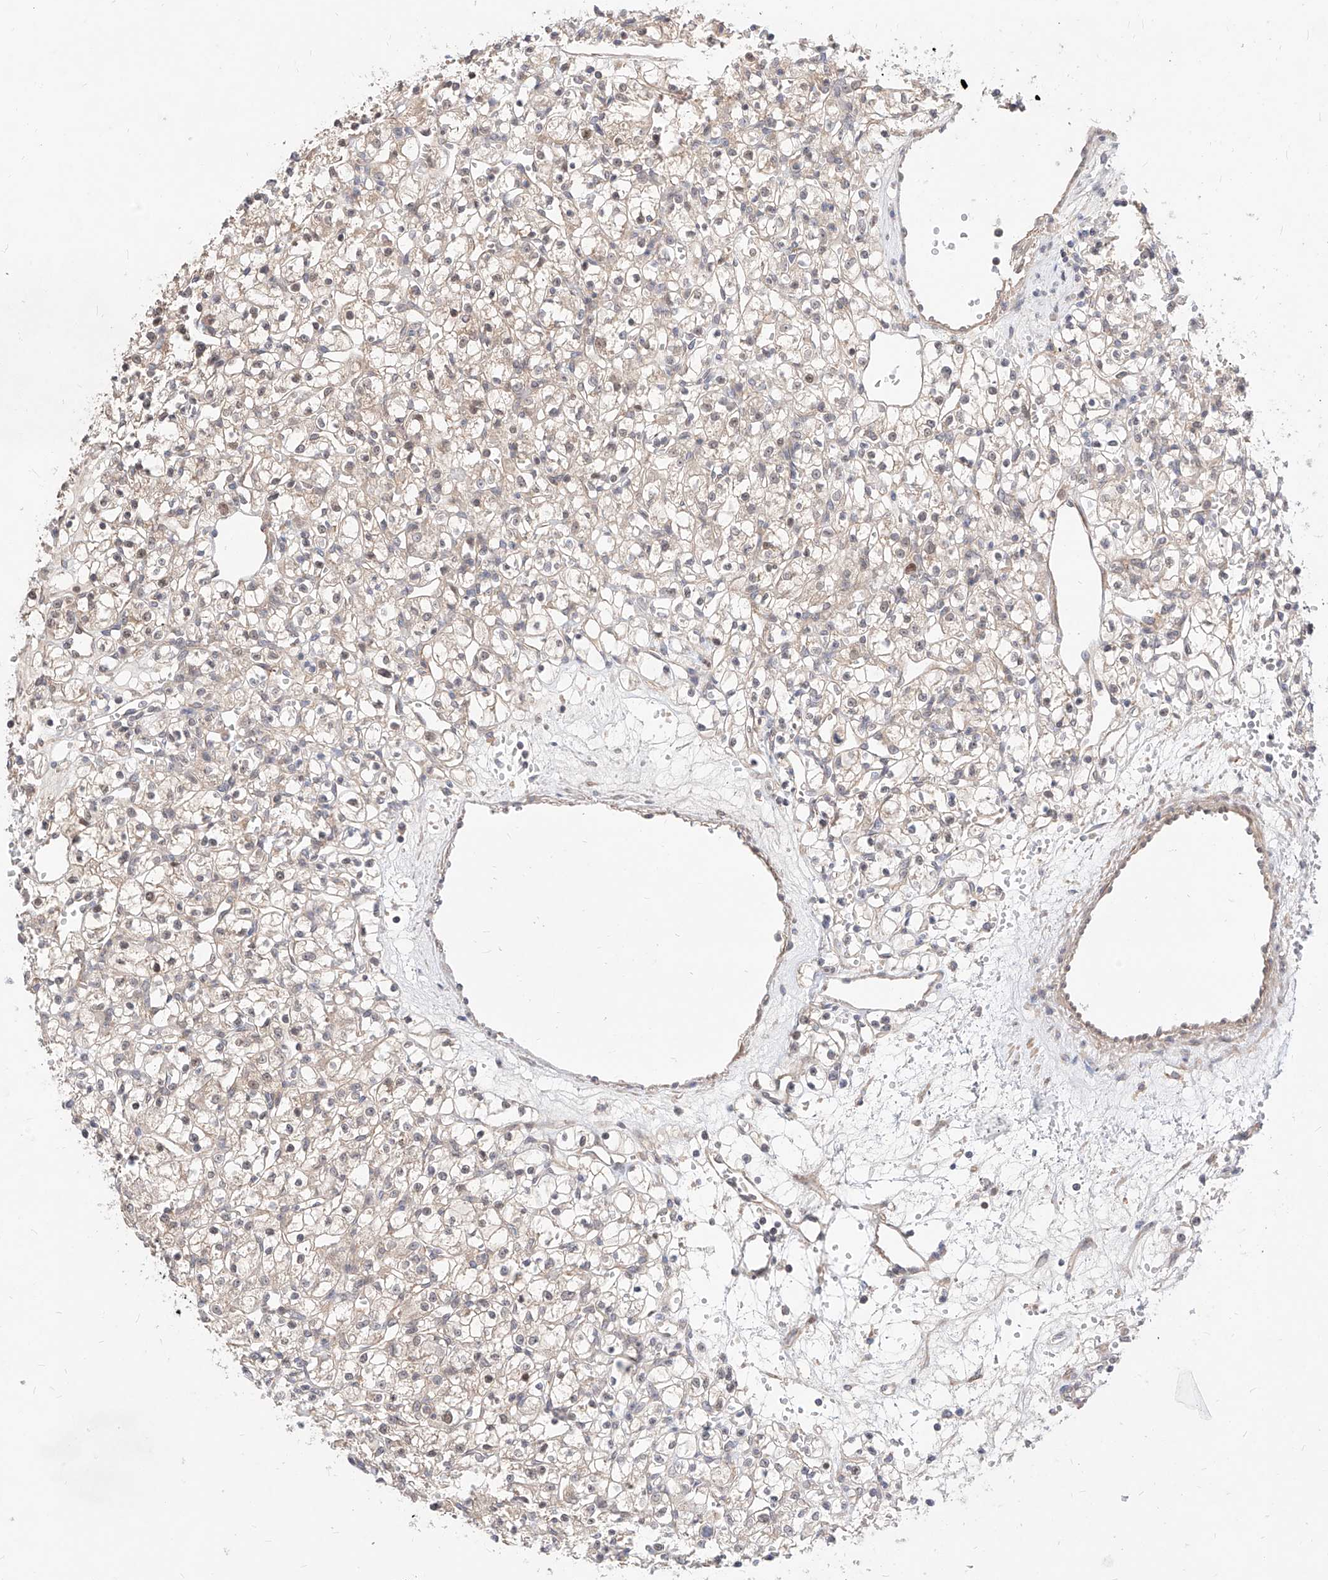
{"staining": {"intensity": "weak", "quantity": "<25%", "location": "cytoplasmic/membranous,nuclear"}, "tissue": "renal cancer", "cell_type": "Tumor cells", "image_type": "cancer", "snomed": [{"axis": "morphology", "description": "Adenocarcinoma, NOS"}, {"axis": "topography", "description": "Kidney"}], "caption": "The immunohistochemistry photomicrograph has no significant expression in tumor cells of renal cancer (adenocarcinoma) tissue.", "gene": "TSNAX", "patient": {"sex": "female", "age": 59}}